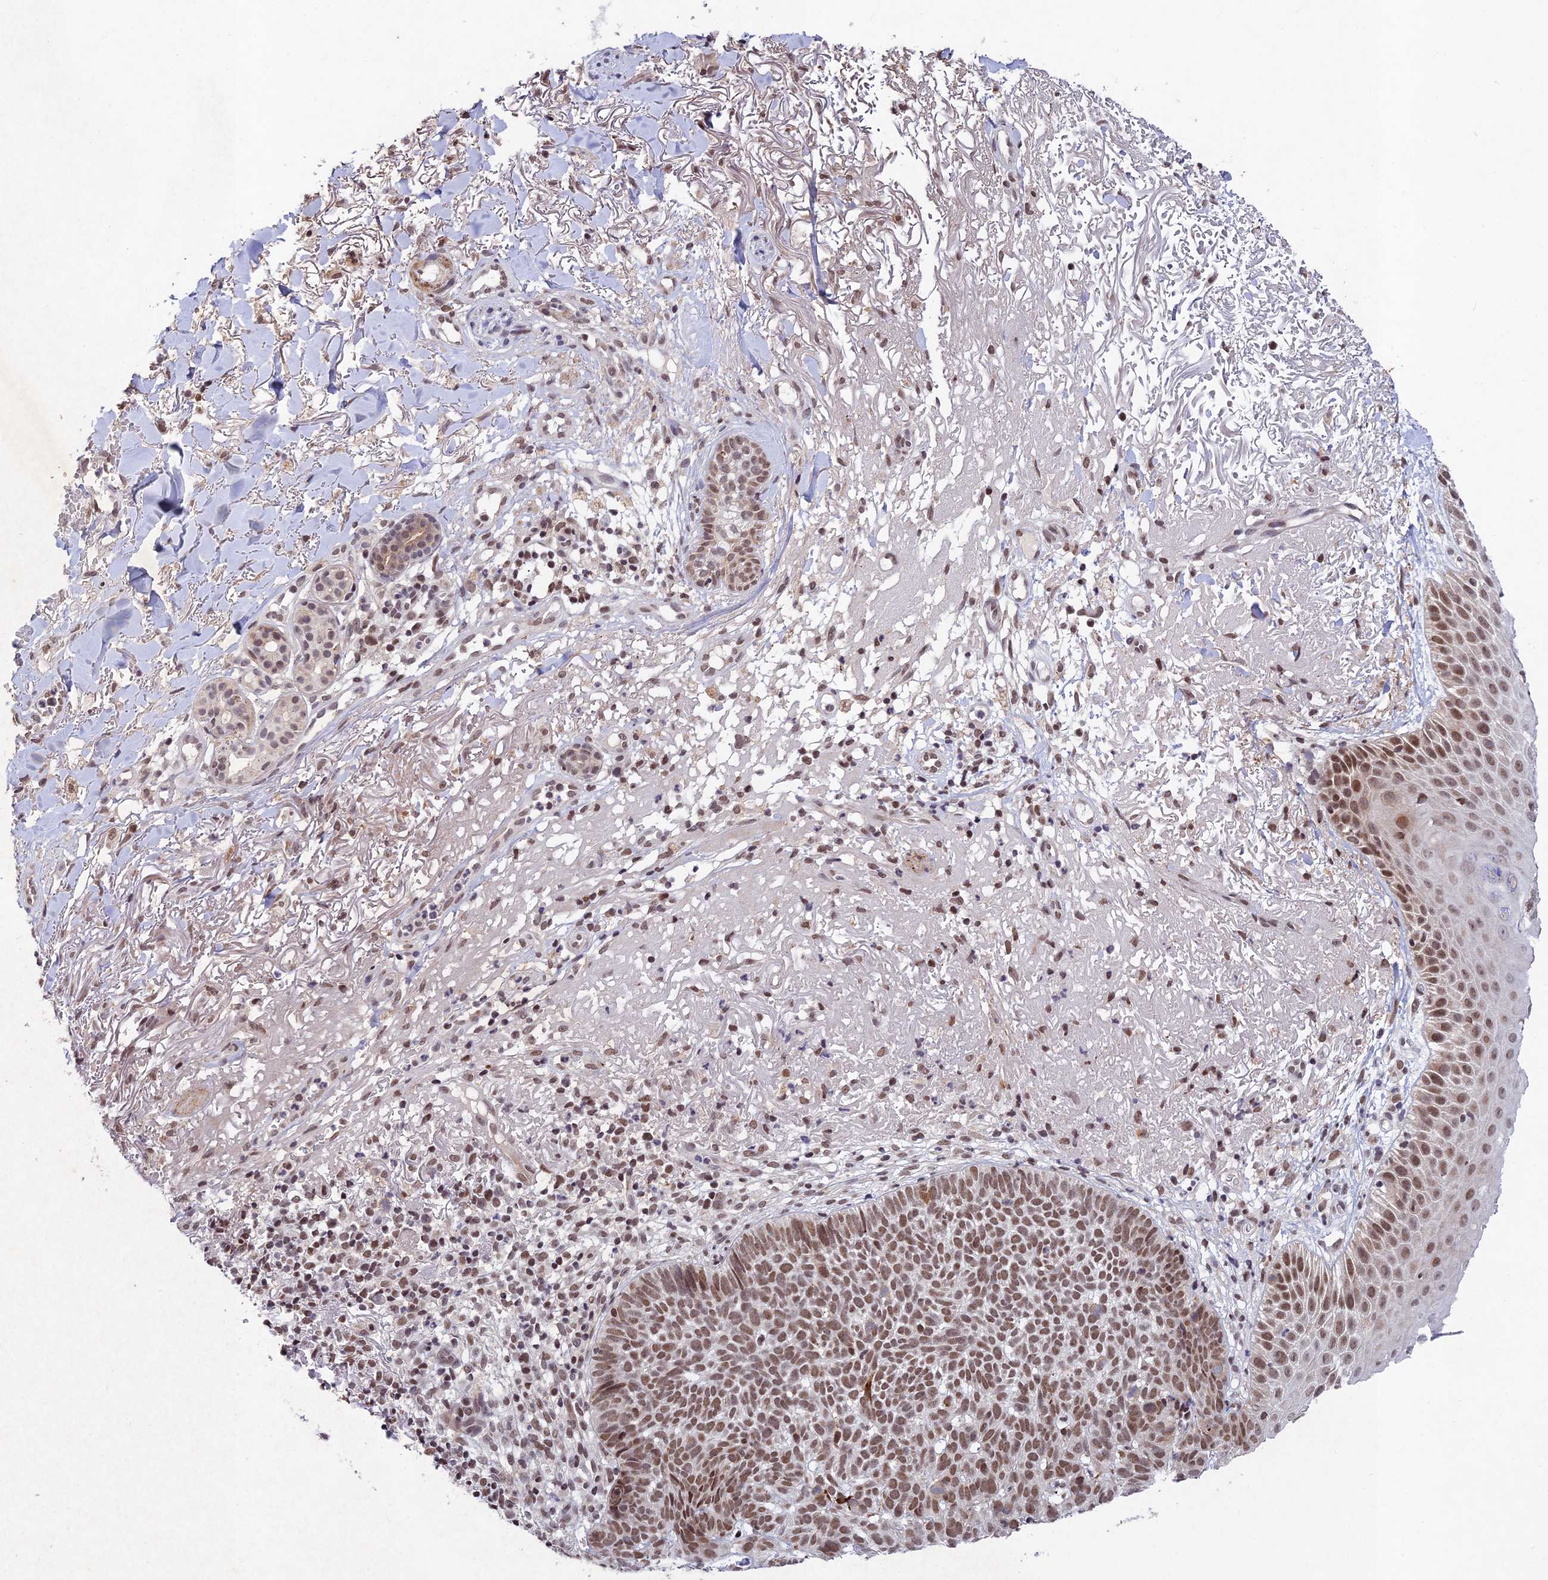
{"staining": {"intensity": "moderate", "quantity": ">75%", "location": "nuclear"}, "tissue": "skin cancer", "cell_type": "Tumor cells", "image_type": "cancer", "snomed": [{"axis": "morphology", "description": "Basal cell carcinoma"}, {"axis": "topography", "description": "Skin"}], "caption": "Skin basal cell carcinoma stained with a protein marker demonstrates moderate staining in tumor cells.", "gene": "RAVER1", "patient": {"sex": "female", "age": 78}}